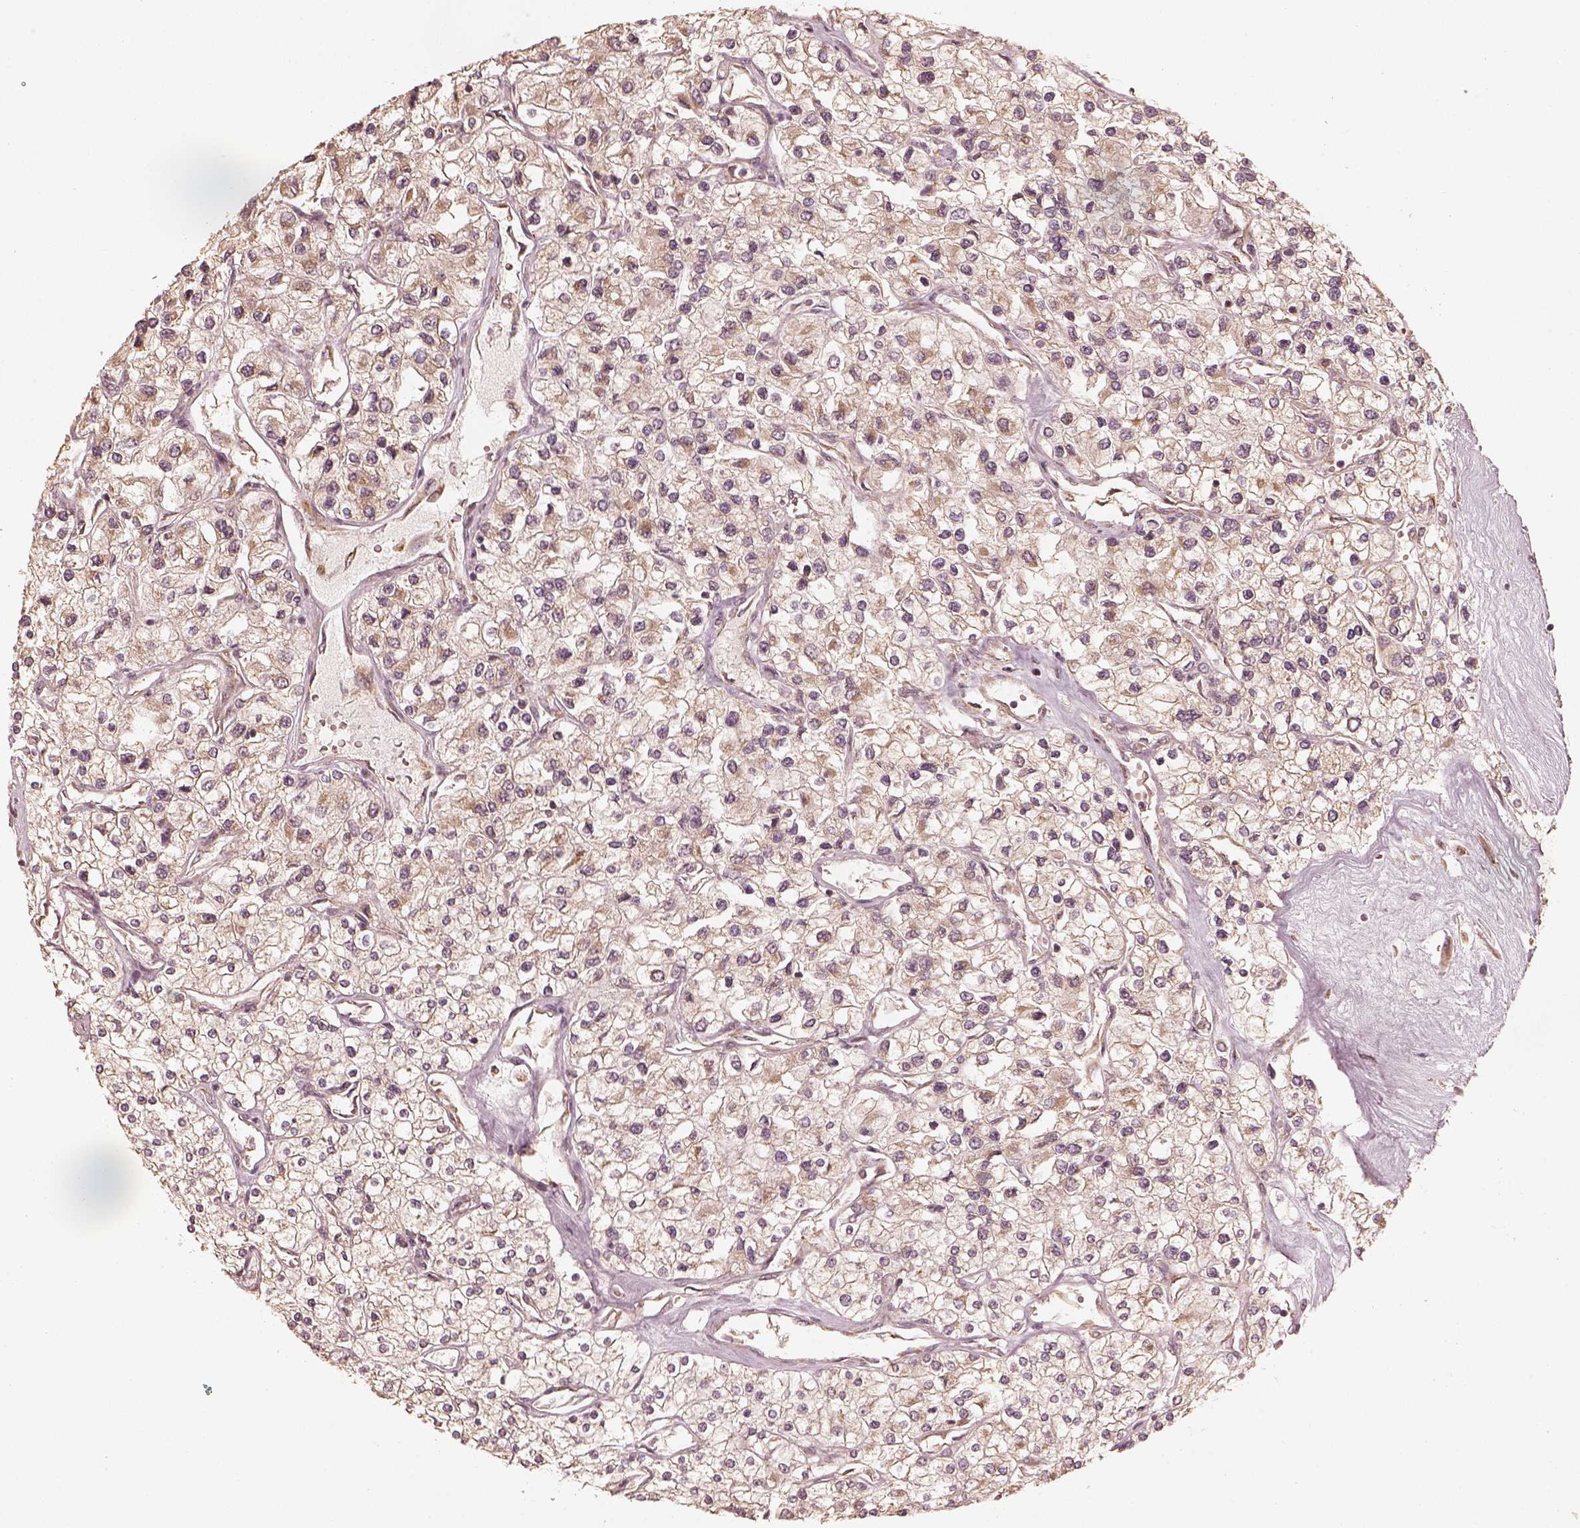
{"staining": {"intensity": "weak", "quantity": ">75%", "location": "cytoplasmic/membranous"}, "tissue": "renal cancer", "cell_type": "Tumor cells", "image_type": "cancer", "snomed": [{"axis": "morphology", "description": "Adenocarcinoma, NOS"}, {"axis": "topography", "description": "Kidney"}], "caption": "This histopathology image shows immunohistochemistry staining of human renal cancer, with low weak cytoplasmic/membranous expression in about >75% of tumor cells.", "gene": "DNAJC25", "patient": {"sex": "male", "age": 80}}